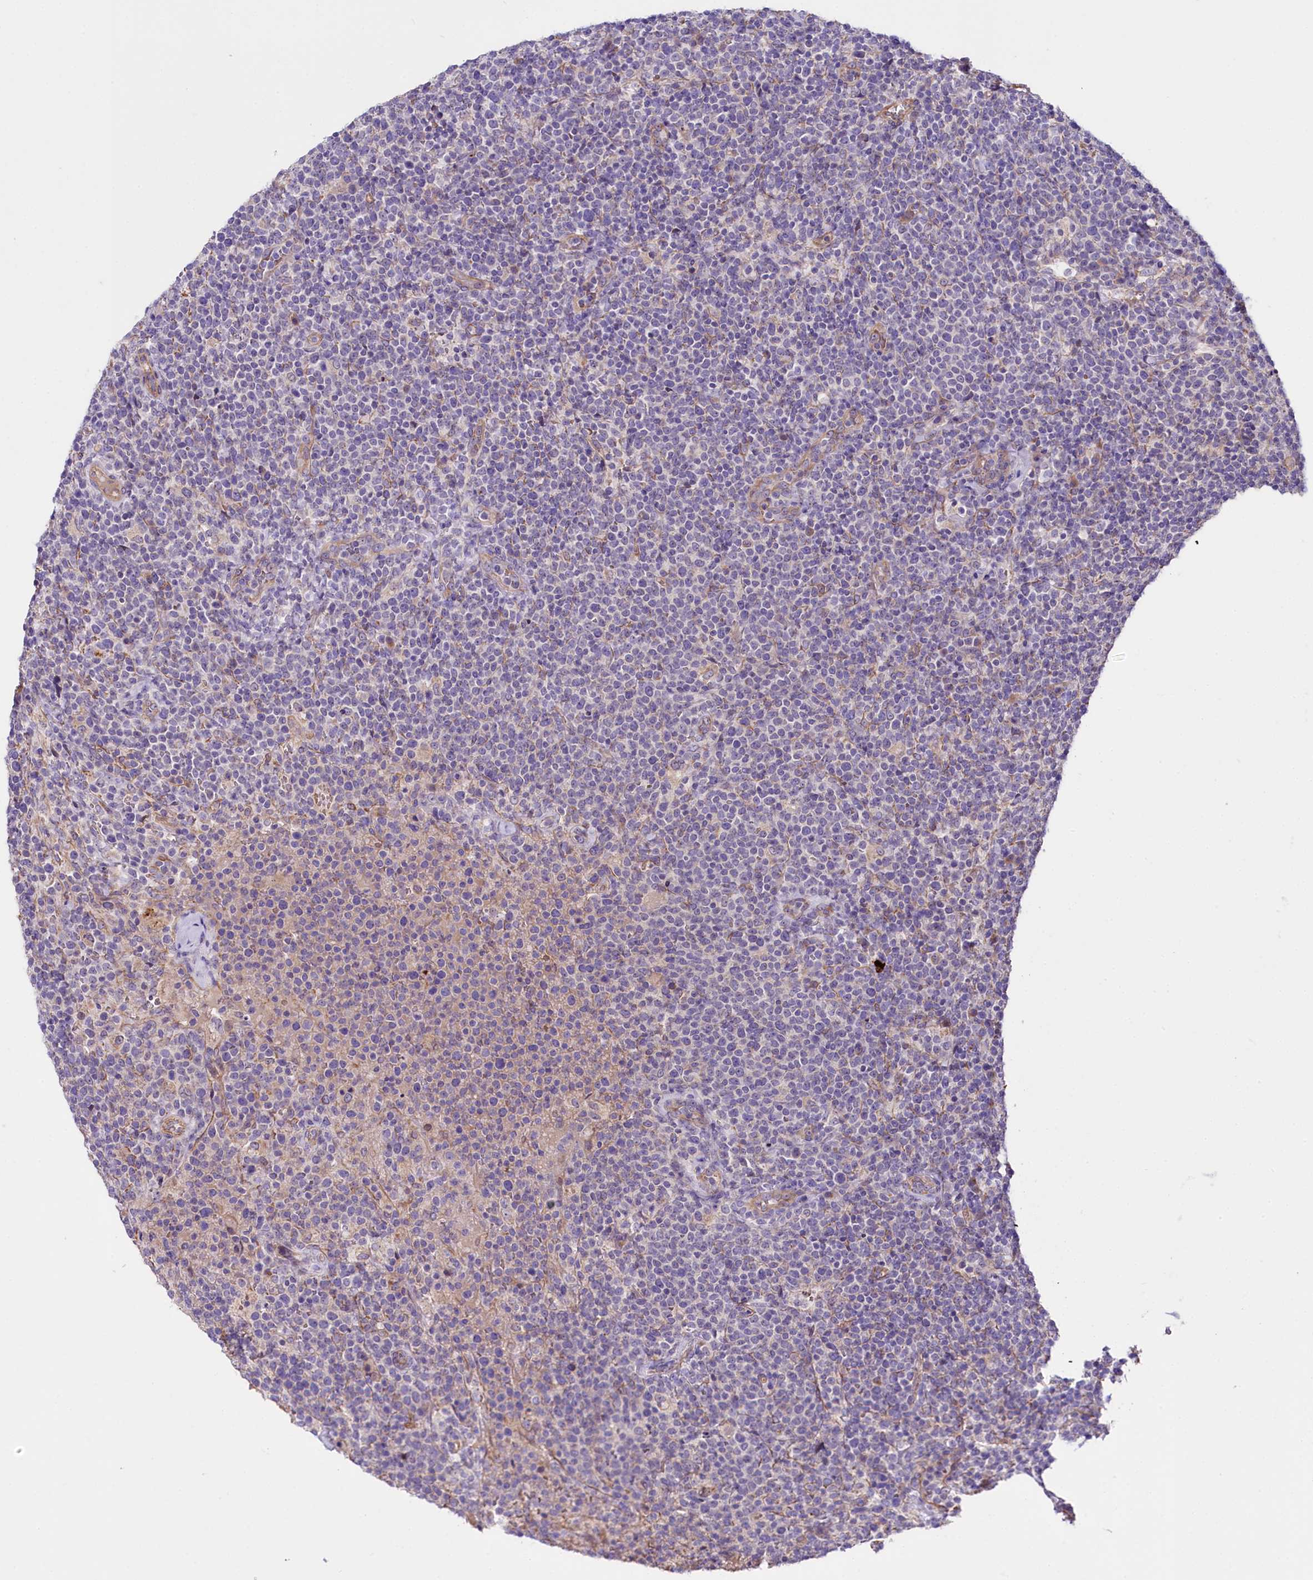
{"staining": {"intensity": "negative", "quantity": "none", "location": "none"}, "tissue": "lymphoma", "cell_type": "Tumor cells", "image_type": "cancer", "snomed": [{"axis": "morphology", "description": "Malignant lymphoma, non-Hodgkin's type, High grade"}, {"axis": "topography", "description": "Lymph node"}], "caption": "Tumor cells show no significant protein staining in malignant lymphoma, non-Hodgkin's type (high-grade). The staining was performed using DAB to visualize the protein expression in brown, while the nuclei were stained in blue with hematoxylin (Magnification: 20x).", "gene": "SLC7A1", "patient": {"sex": "male", "age": 61}}